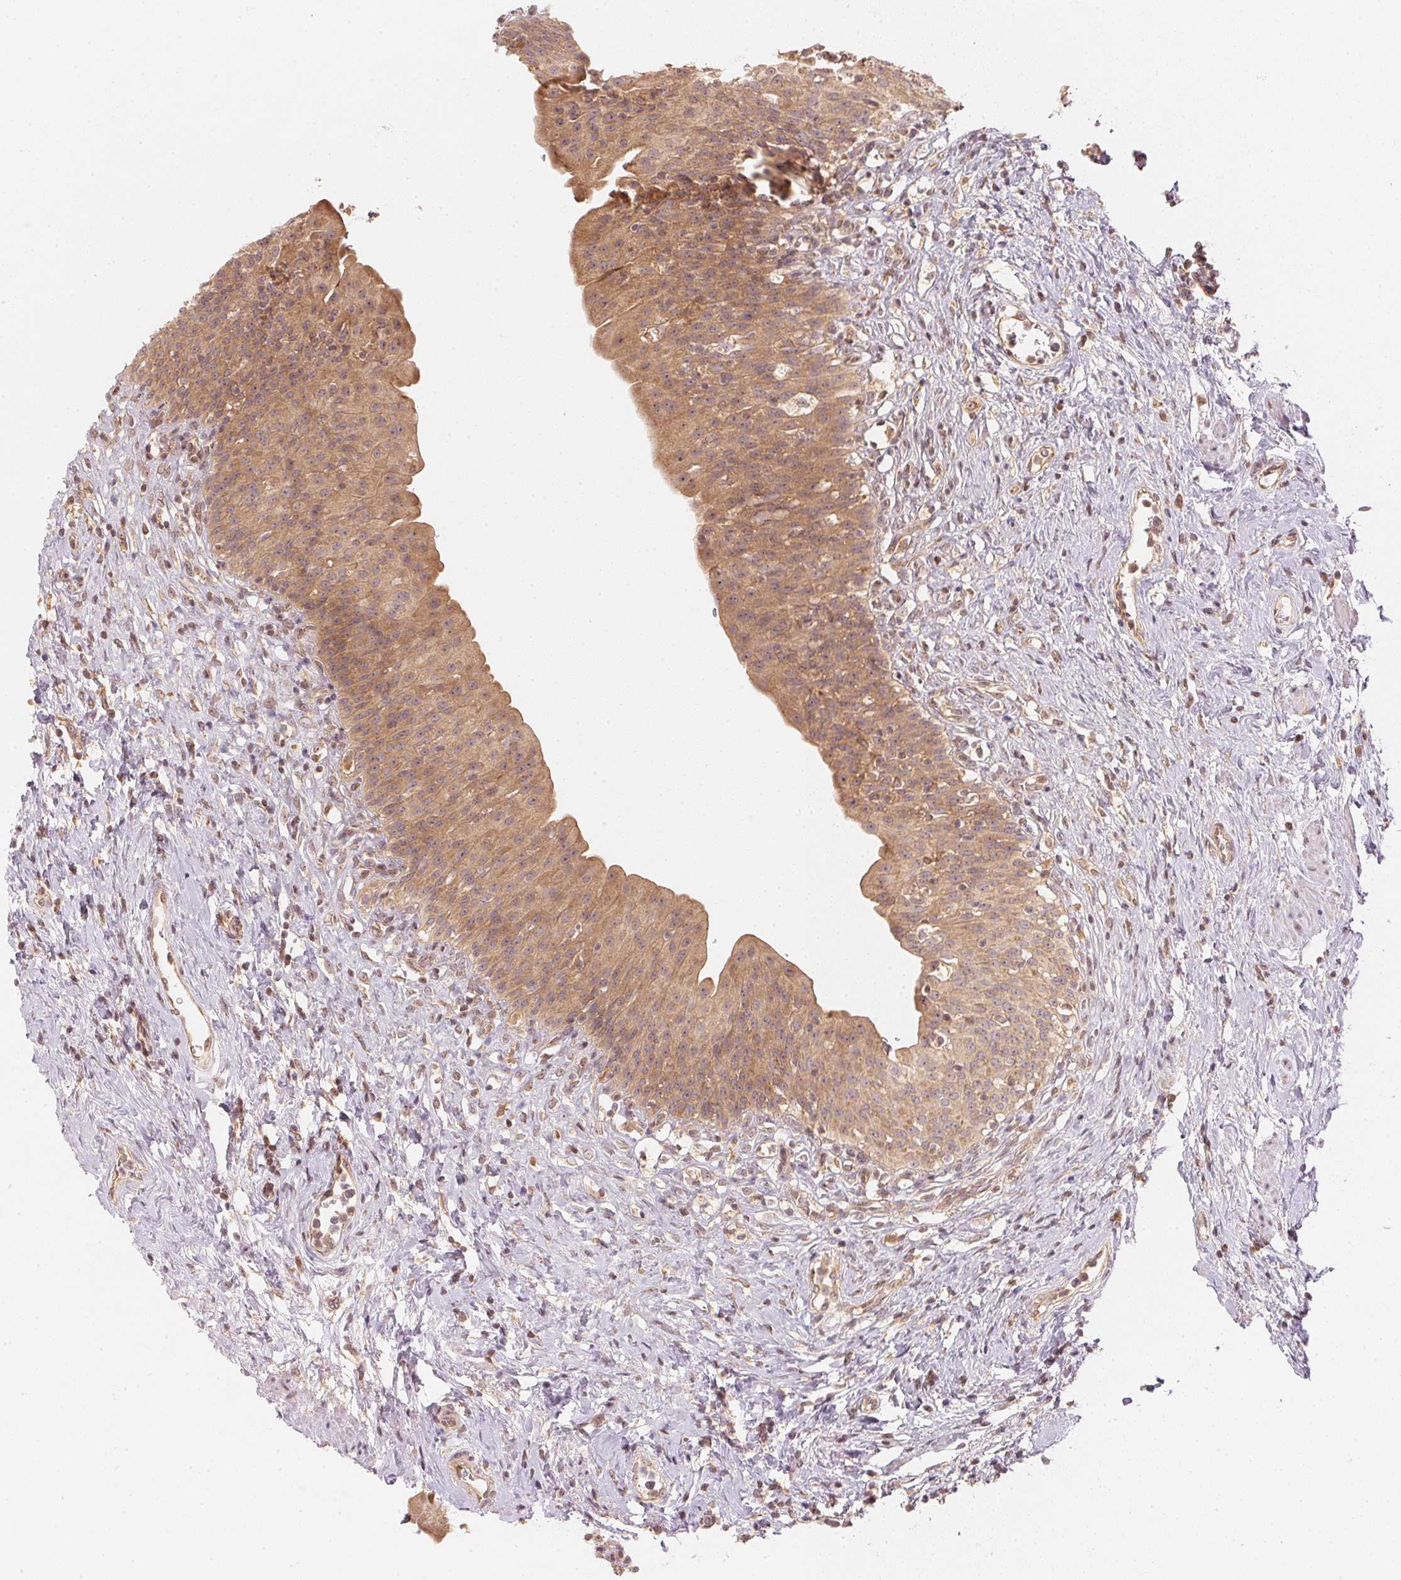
{"staining": {"intensity": "moderate", "quantity": ">75%", "location": "cytoplasmic/membranous"}, "tissue": "urinary bladder", "cell_type": "Urothelial cells", "image_type": "normal", "snomed": [{"axis": "morphology", "description": "Normal tissue, NOS"}, {"axis": "topography", "description": "Urinary bladder"}], "caption": "IHC (DAB (3,3'-diaminobenzidine)) staining of unremarkable urinary bladder demonstrates moderate cytoplasmic/membranous protein positivity in approximately >75% of urothelial cells. (DAB (3,3'-diaminobenzidine) = brown stain, brightfield microscopy at high magnification).", "gene": "WDR54", "patient": {"sex": "male", "age": 76}}